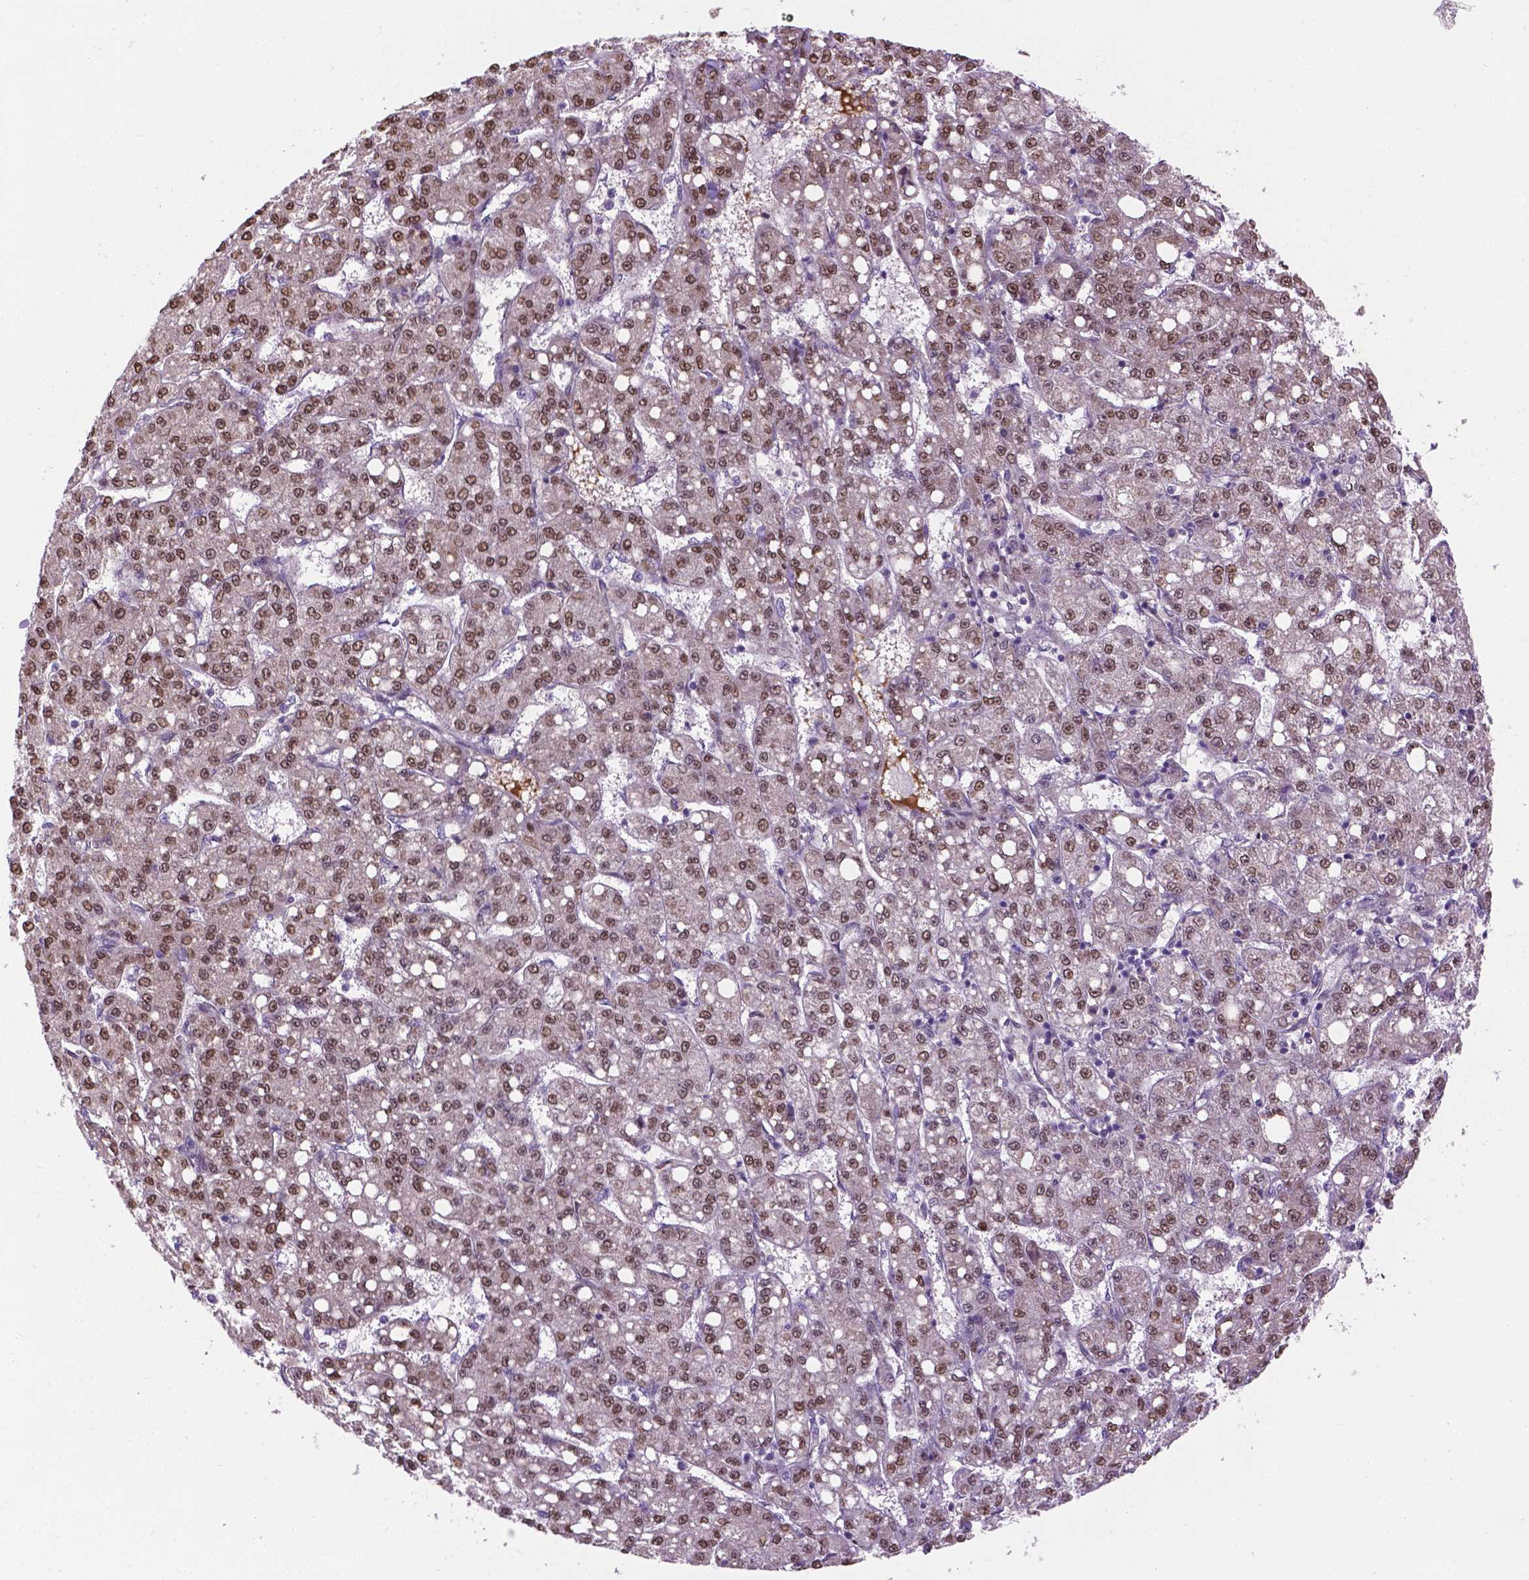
{"staining": {"intensity": "moderate", "quantity": ">75%", "location": "nuclear"}, "tissue": "liver cancer", "cell_type": "Tumor cells", "image_type": "cancer", "snomed": [{"axis": "morphology", "description": "Carcinoma, Hepatocellular, NOS"}, {"axis": "topography", "description": "Liver"}], "caption": "Human hepatocellular carcinoma (liver) stained with a brown dye exhibits moderate nuclear positive staining in about >75% of tumor cells.", "gene": "IRF6", "patient": {"sex": "female", "age": 65}}